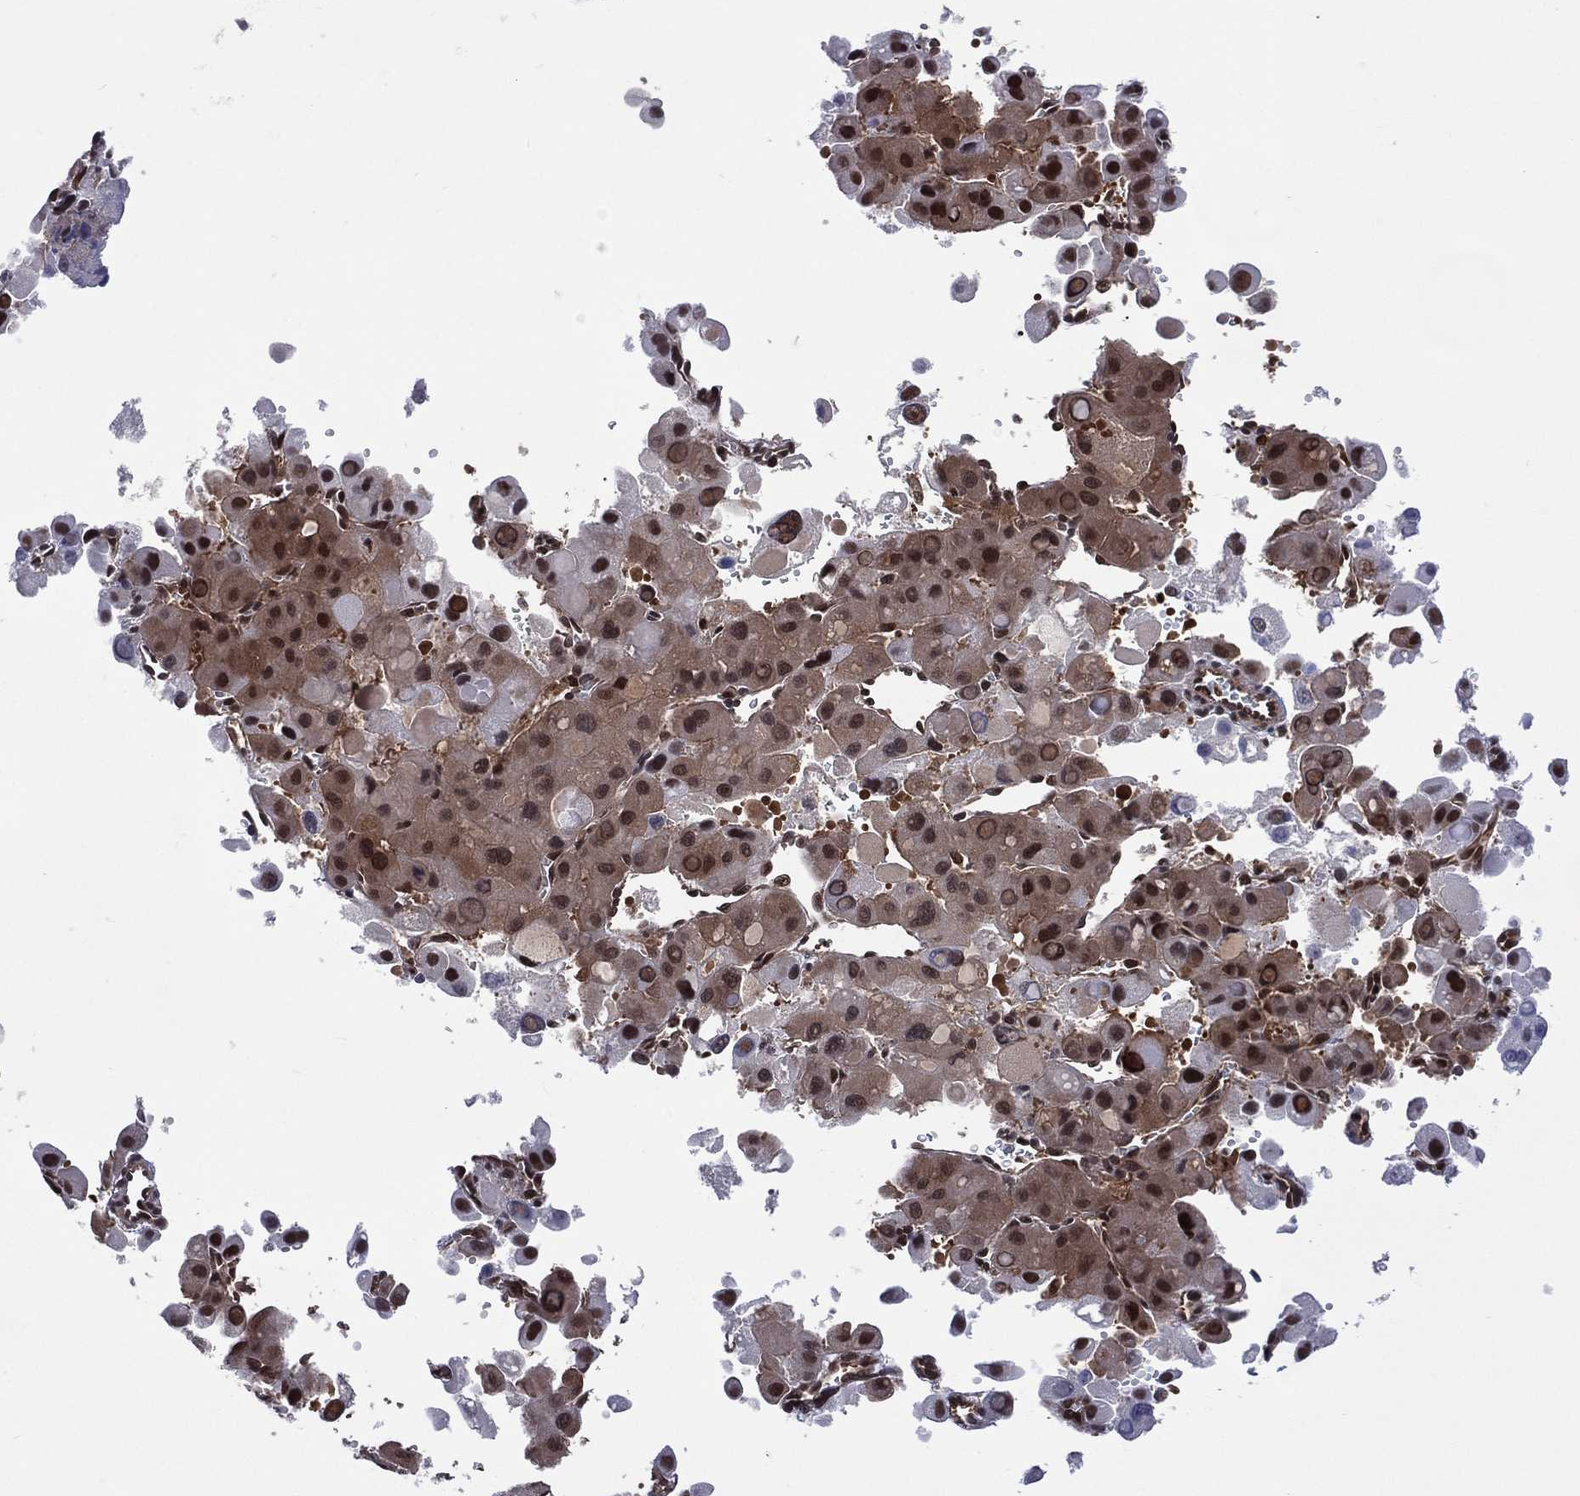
{"staining": {"intensity": "strong", "quantity": "<25%", "location": "nuclear"}, "tissue": "liver cancer", "cell_type": "Tumor cells", "image_type": "cancer", "snomed": [{"axis": "morphology", "description": "Carcinoma, Hepatocellular, NOS"}, {"axis": "topography", "description": "Liver"}], "caption": "Human hepatocellular carcinoma (liver) stained with a brown dye exhibits strong nuclear positive positivity in approximately <25% of tumor cells.", "gene": "MTAP", "patient": {"sex": "male", "age": 27}}